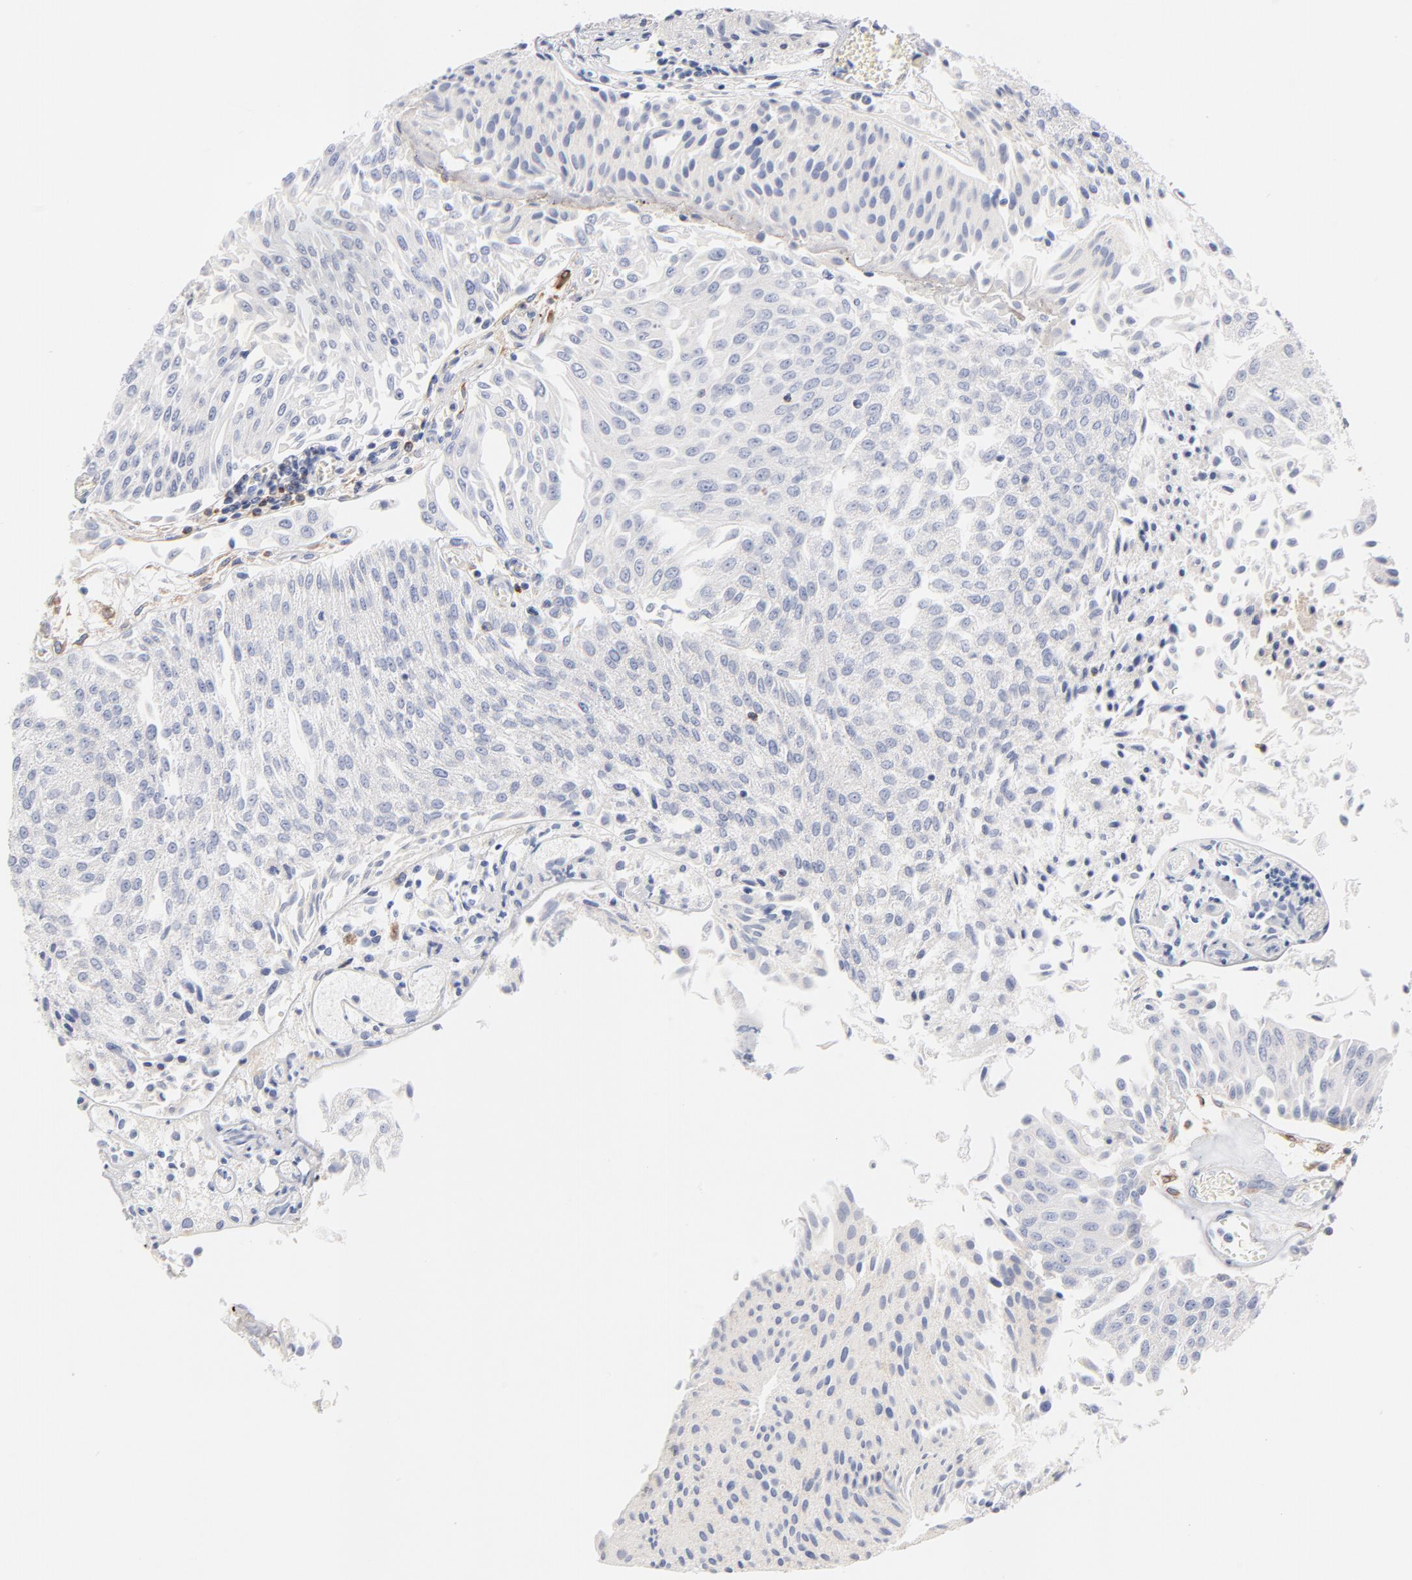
{"staining": {"intensity": "negative", "quantity": "none", "location": "none"}, "tissue": "urothelial cancer", "cell_type": "Tumor cells", "image_type": "cancer", "snomed": [{"axis": "morphology", "description": "Urothelial carcinoma, Low grade"}, {"axis": "topography", "description": "Urinary bladder"}], "caption": "This is an IHC micrograph of human low-grade urothelial carcinoma. There is no positivity in tumor cells.", "gene": "MID1", "patient": {"sex": "male", "age": 86}}